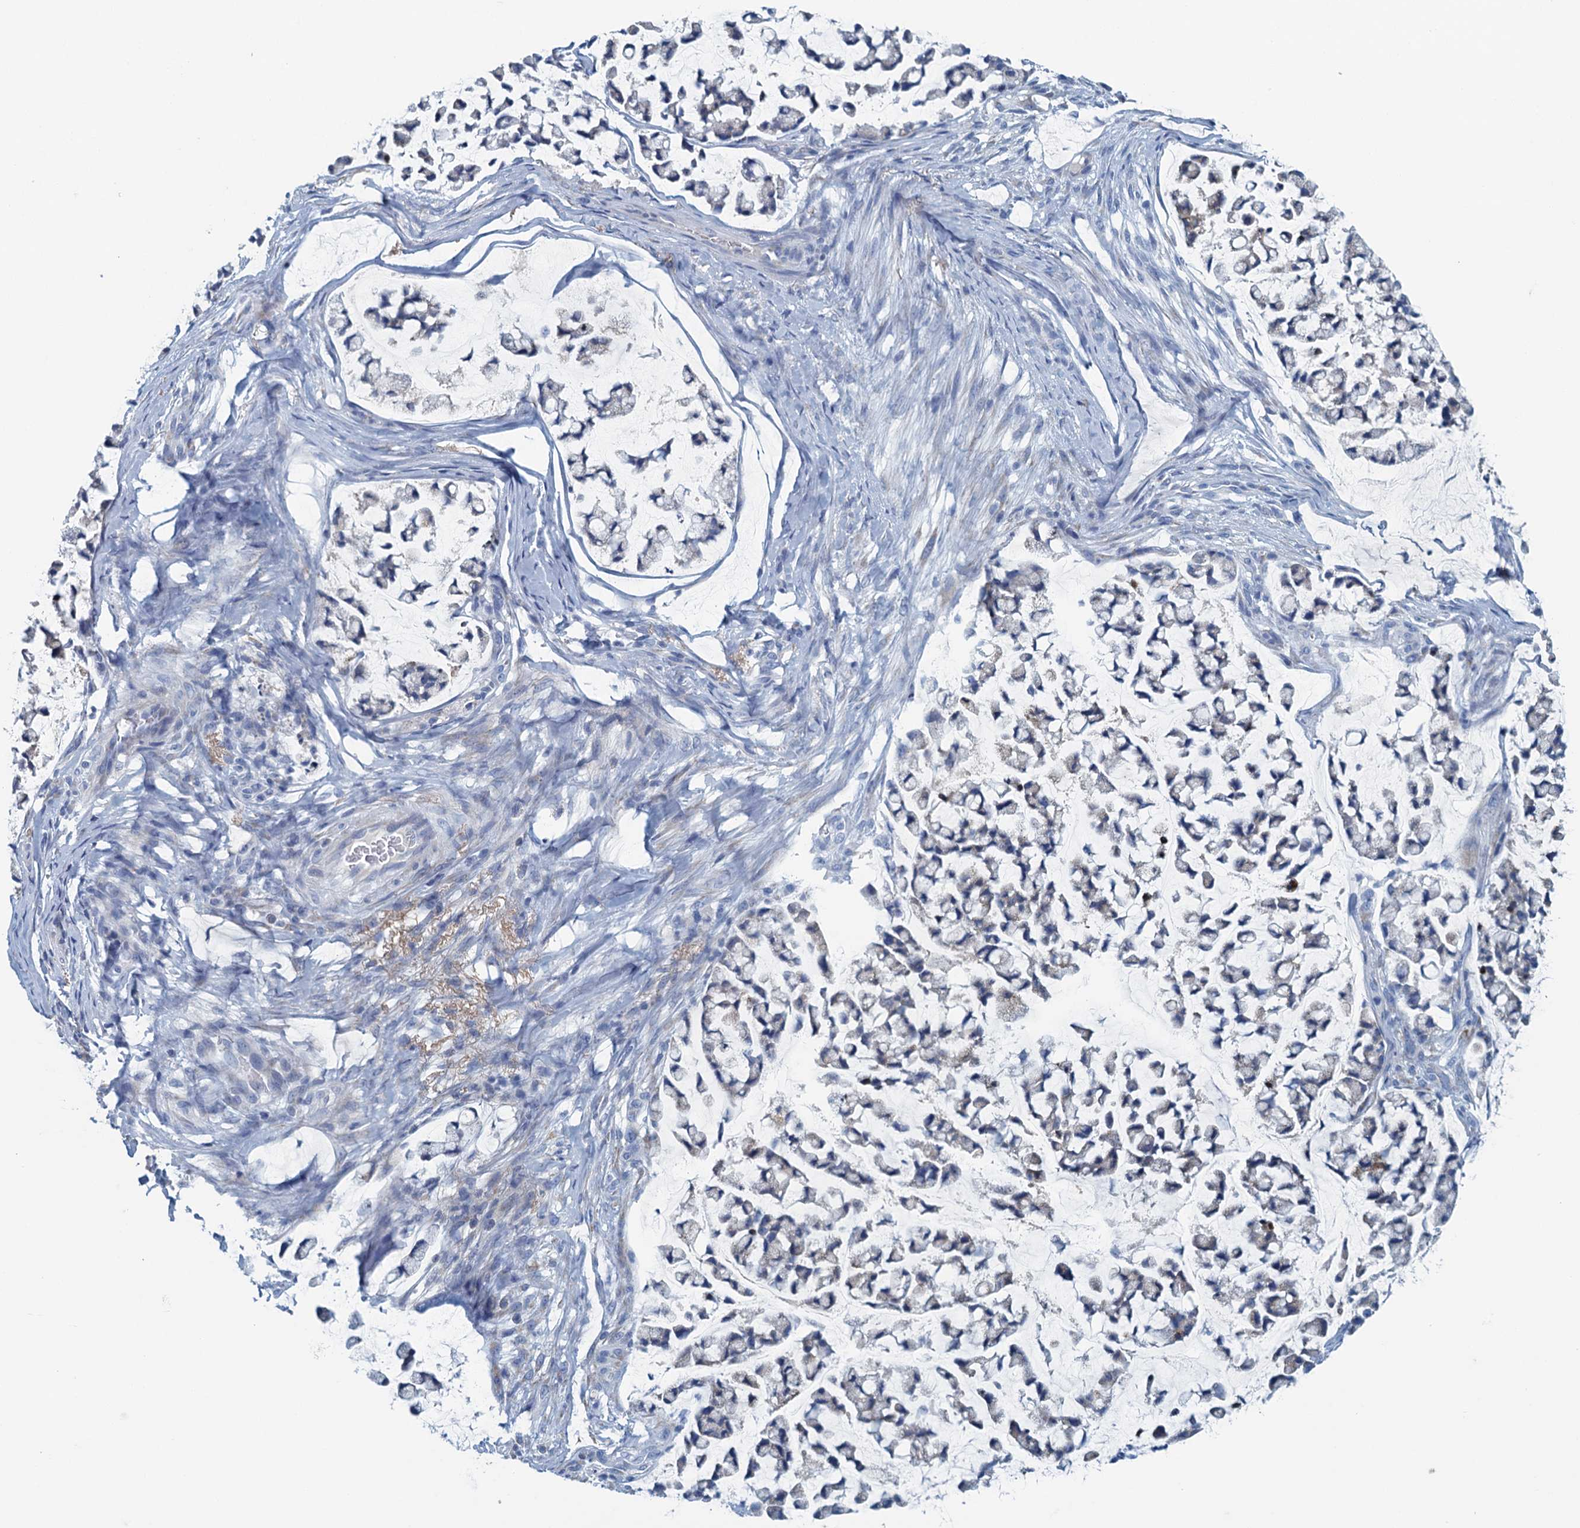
{"staining": {"intensity": "negative", "quantity": "none", "location": "none"}, "tissue": "stomach cancer", "cell_type": "Tumor cells", "image_type": "cancer", "snomed": [{"axis": "morphology", "description": "Adenocarcinoma, NOS"}, {"axis": "topography", "description": "Stomach, lower"}], "caption": "Tumor cells show no significant staining in adenocarcinoma (stomach). (Immunohistochemistry, brightfield microscopy, high magnification).", "gene": "C10orf88", "patient": {"sex": "male", "age": 67}}